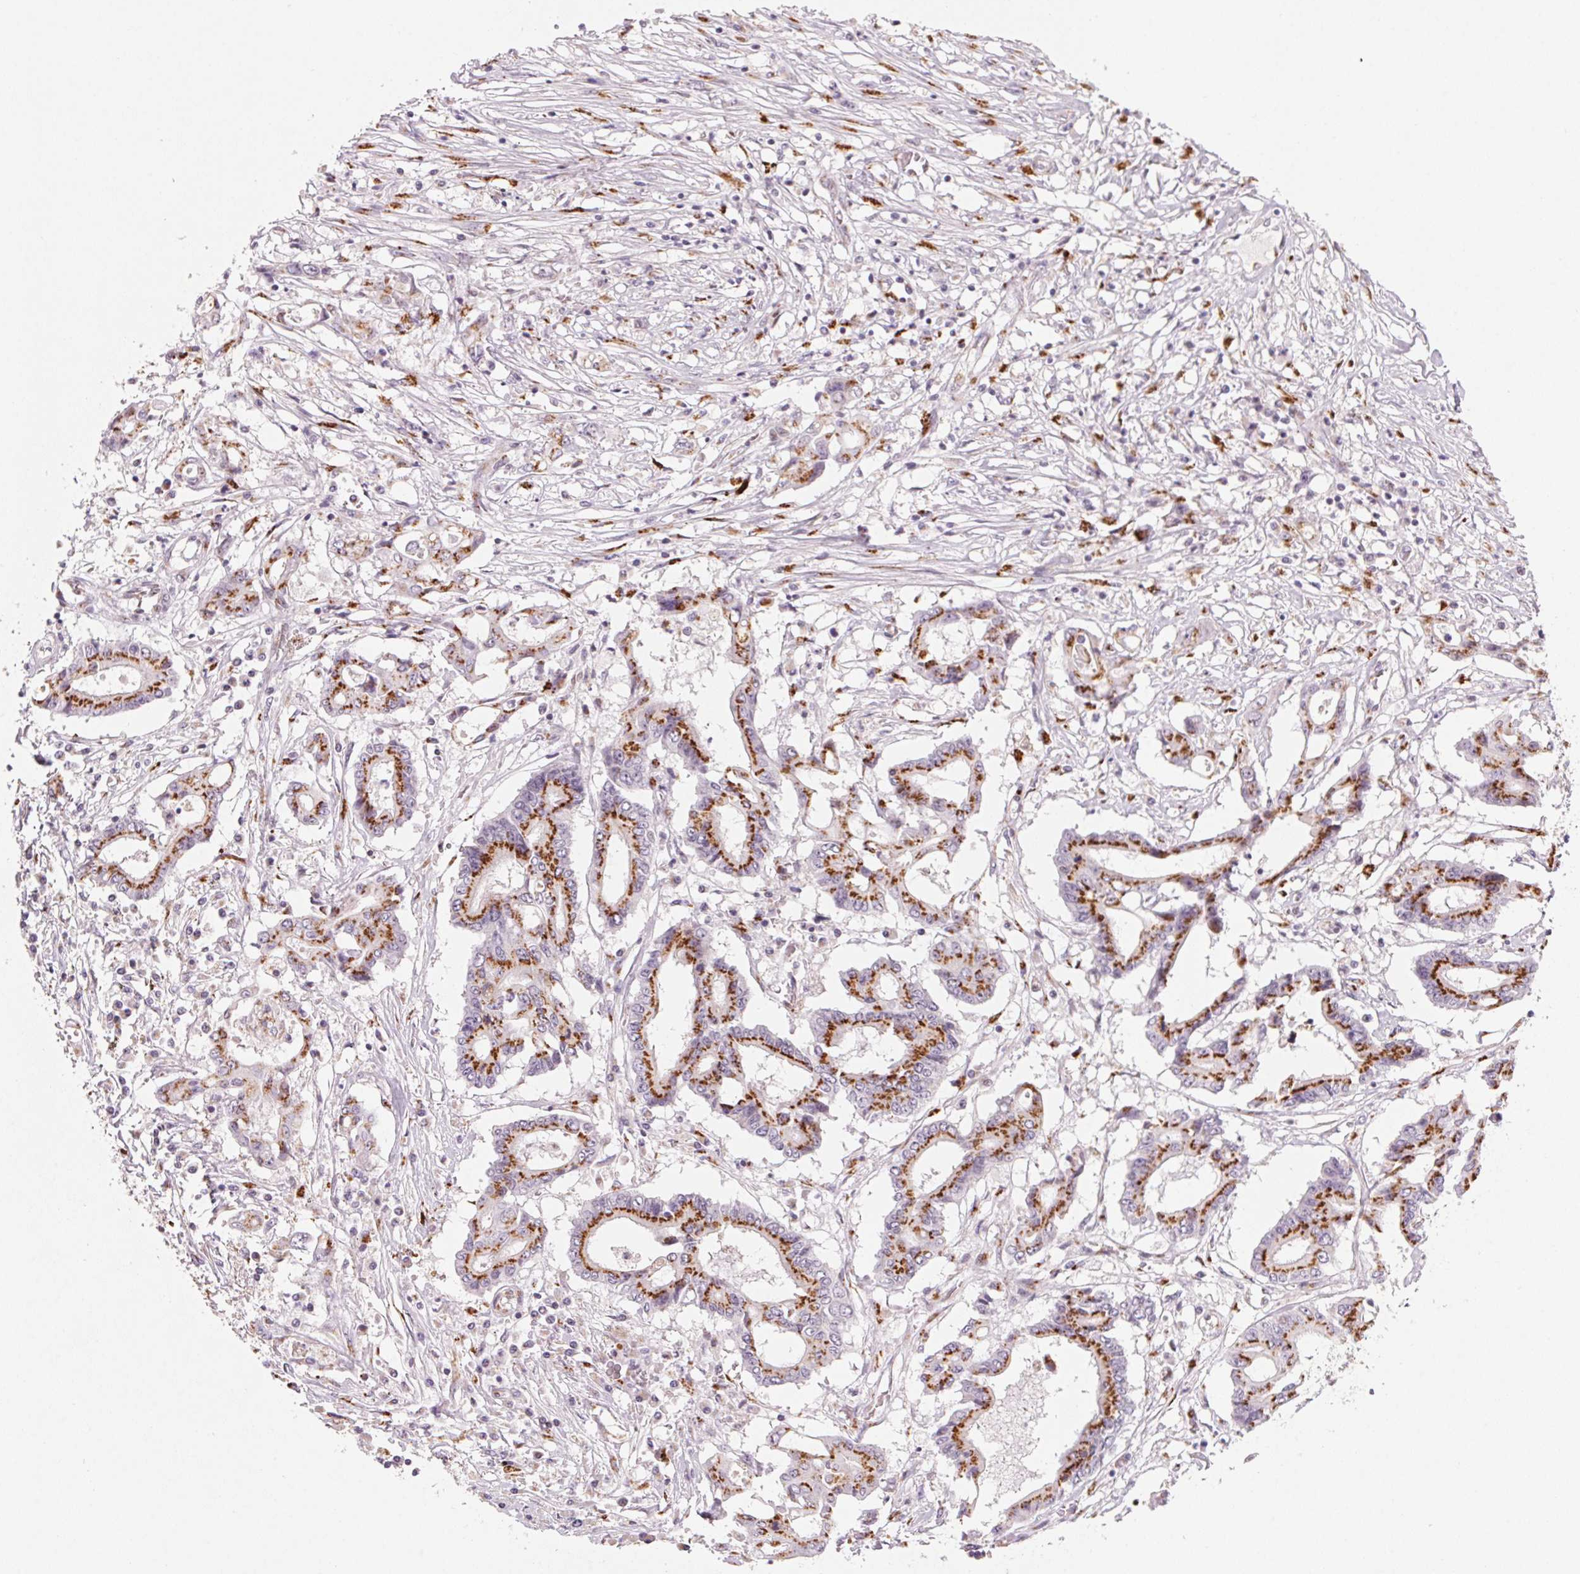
{"staining": {"intensity": "strong", "quantity": ">75%", "location": "cytoplasmic/membranous"}, "tissue": "colorectal cancer", "cell_type": "Tumor cells", "image_type": "cancer", "snomed": [{"axis": "morphology", "description": "Adenocarcinoma, NOS"}, {"axis": "topography", "description": "Rectum"}], "caption": "High-power microscopy captured an immunohistochemistry image of colorectal cancer, revealing strong cytoplasmic/membranous staining in about >75% of tumor cells.", "gene": "RAB22A", "patient": {"sex": "male", "age": 54}}